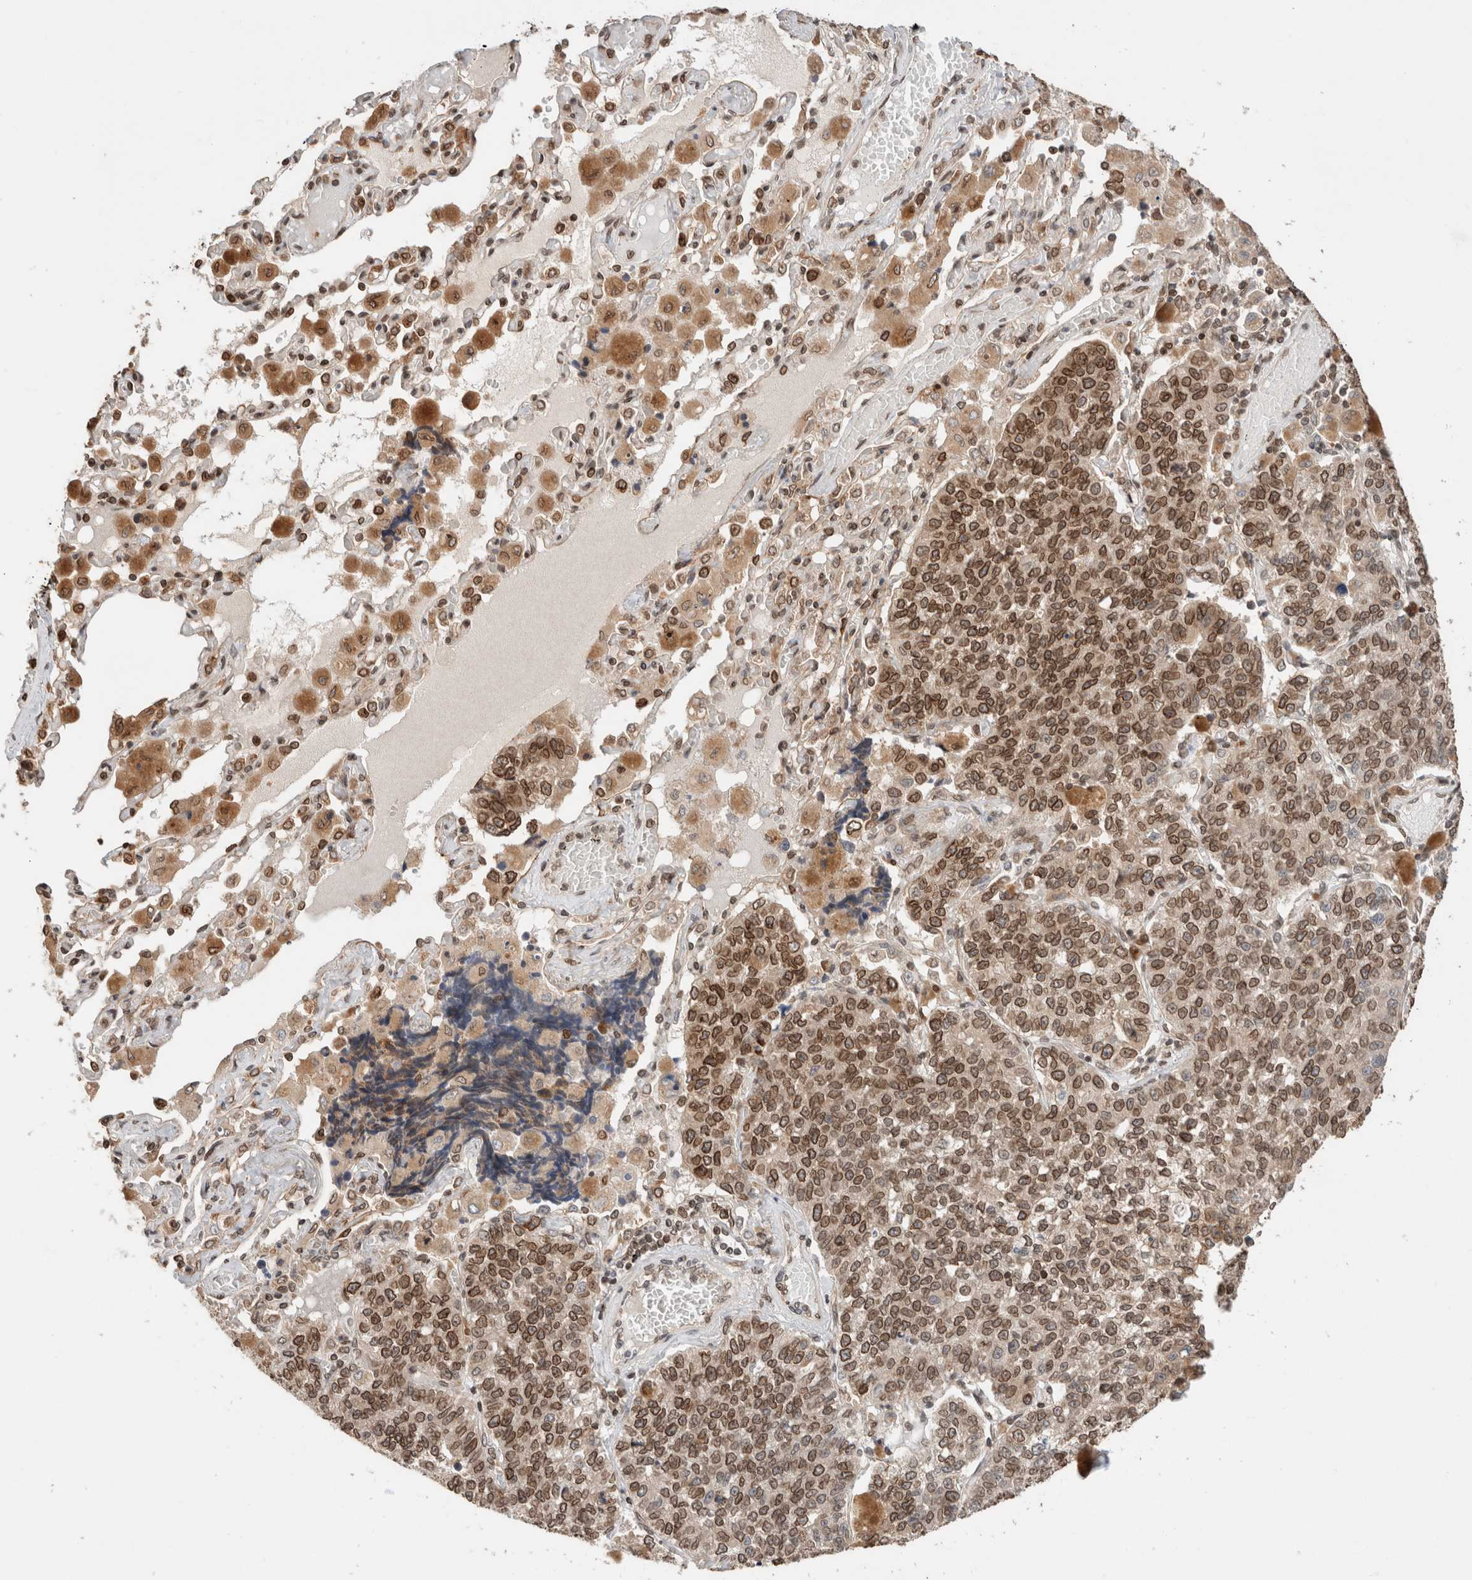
{"staining": {"intensity": "strong", "quantity": ">75%", "location": "cytoplasmic/membranous,nuclear"}, "tissue": "lung cancer", "cell_type": "Tumor cells", "image_type": "cancer", "snomed": [{"axis": "morphology", "description": "Adenocarcinoma, NOS"}, {"axis": "topography", "description": "Lung"}], "caption": "IHC photomicrograph of neoplastic tissue: lung cancer stained using immunohistochemistry shows high levels of strong protein expression localized specifically in the cytoplasmic/membranous and nuclear of tumor cells, appearing as a cytoplasmic/membranous and nuclear brown color.", "gene": "TPR", "patient": {"sex": "male", "age": 49}}